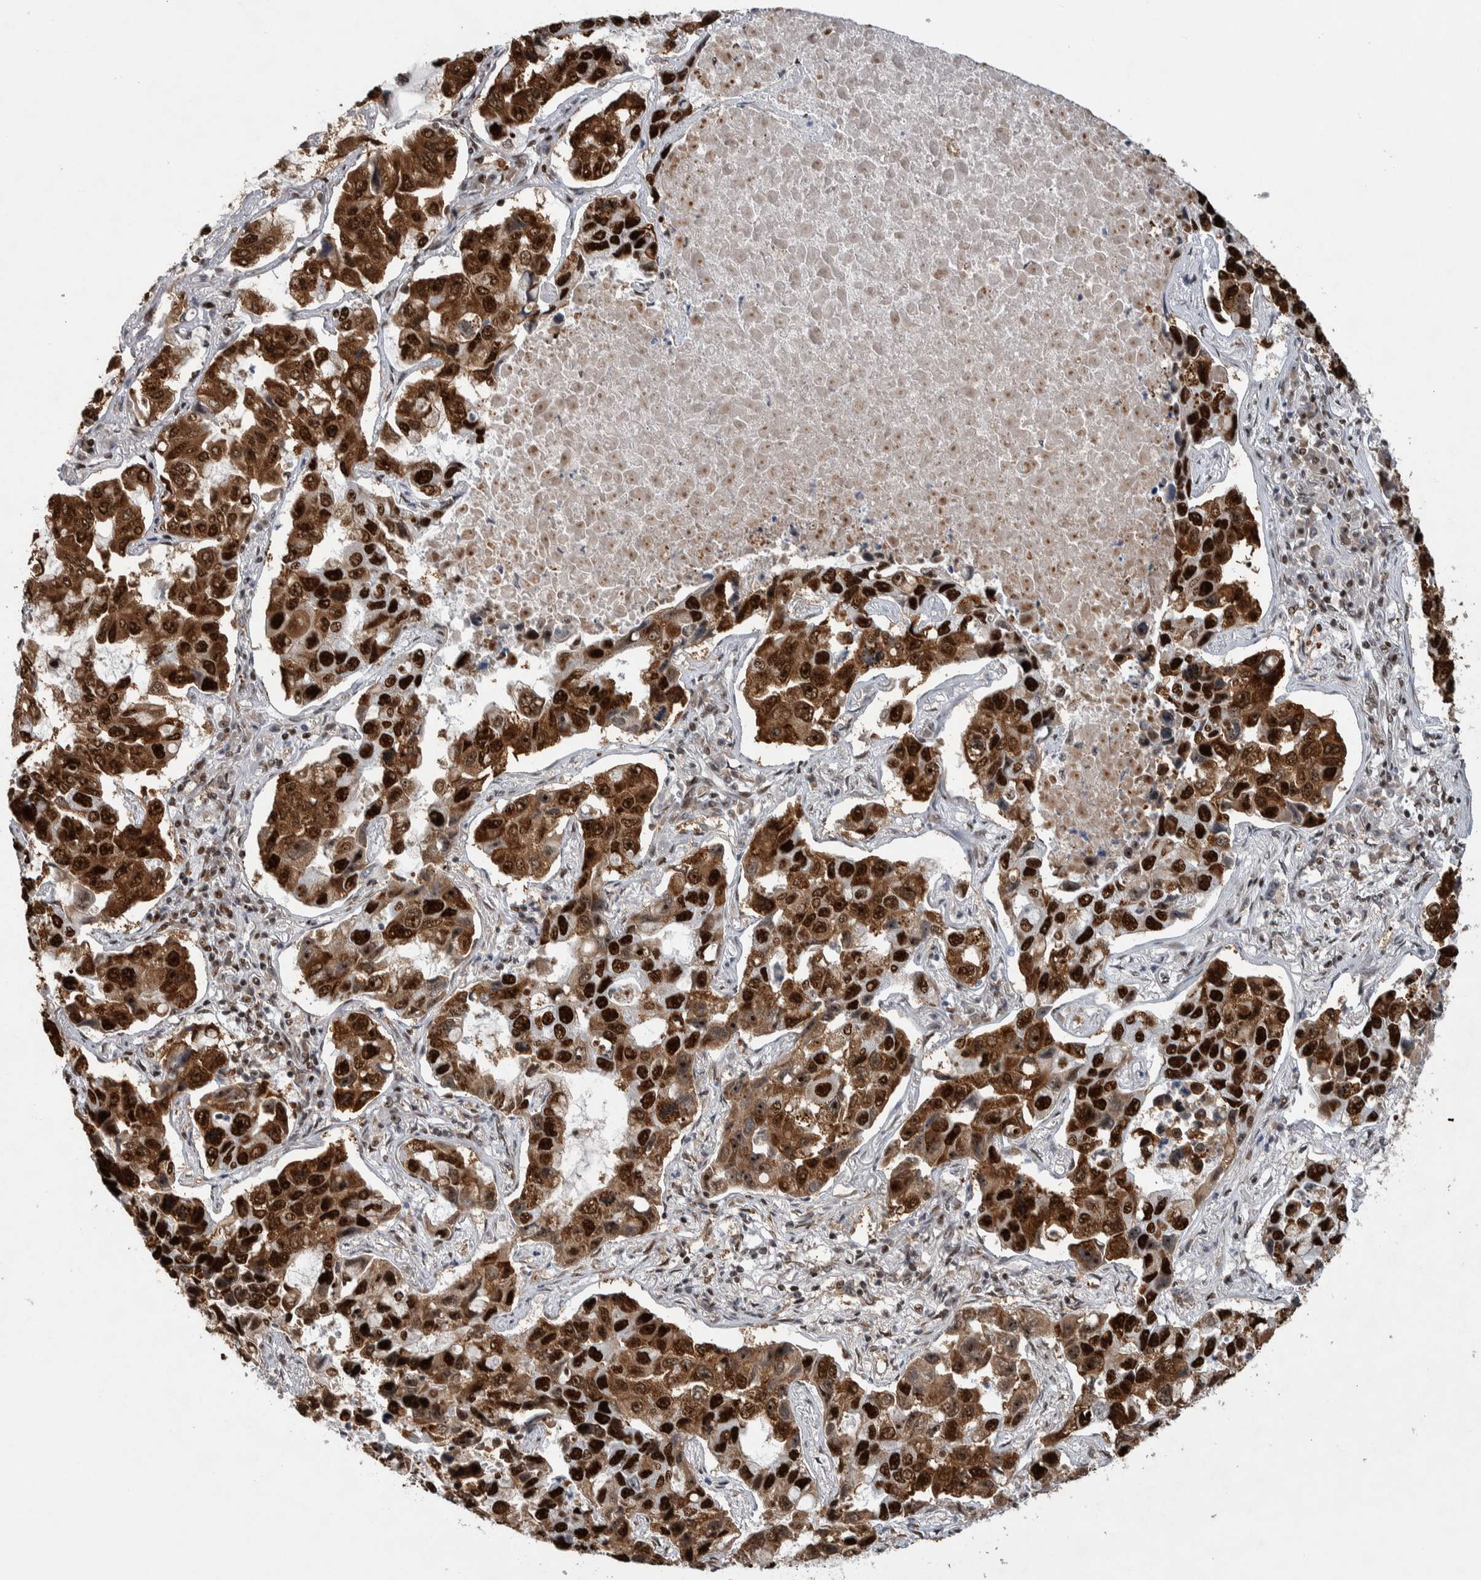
{"staining": {"intensity": "strong", "quantity": ">75%", "location": "cytoplasmic/membranous,nuclear"}, "tissue": "lung cancer", "cell_type": "Tumor cells", "image_type": "cancer", "snomed": [{"axis": "morphology", "description": "Adenocarcinoma, NOS"}, {"axis": "topography", "description": "Lung"}], "caption": "Protein expression analysis of human lung cancer (adenocarcinoma) reveals strong cytoplasmic/membranous and nuclear expression in about >75% of tumor cells. (DAB IHC, brown staining for protein, blue staining for nuclei).", "gene": "NCL", "patient": {"sex": "male", "age": 64}}